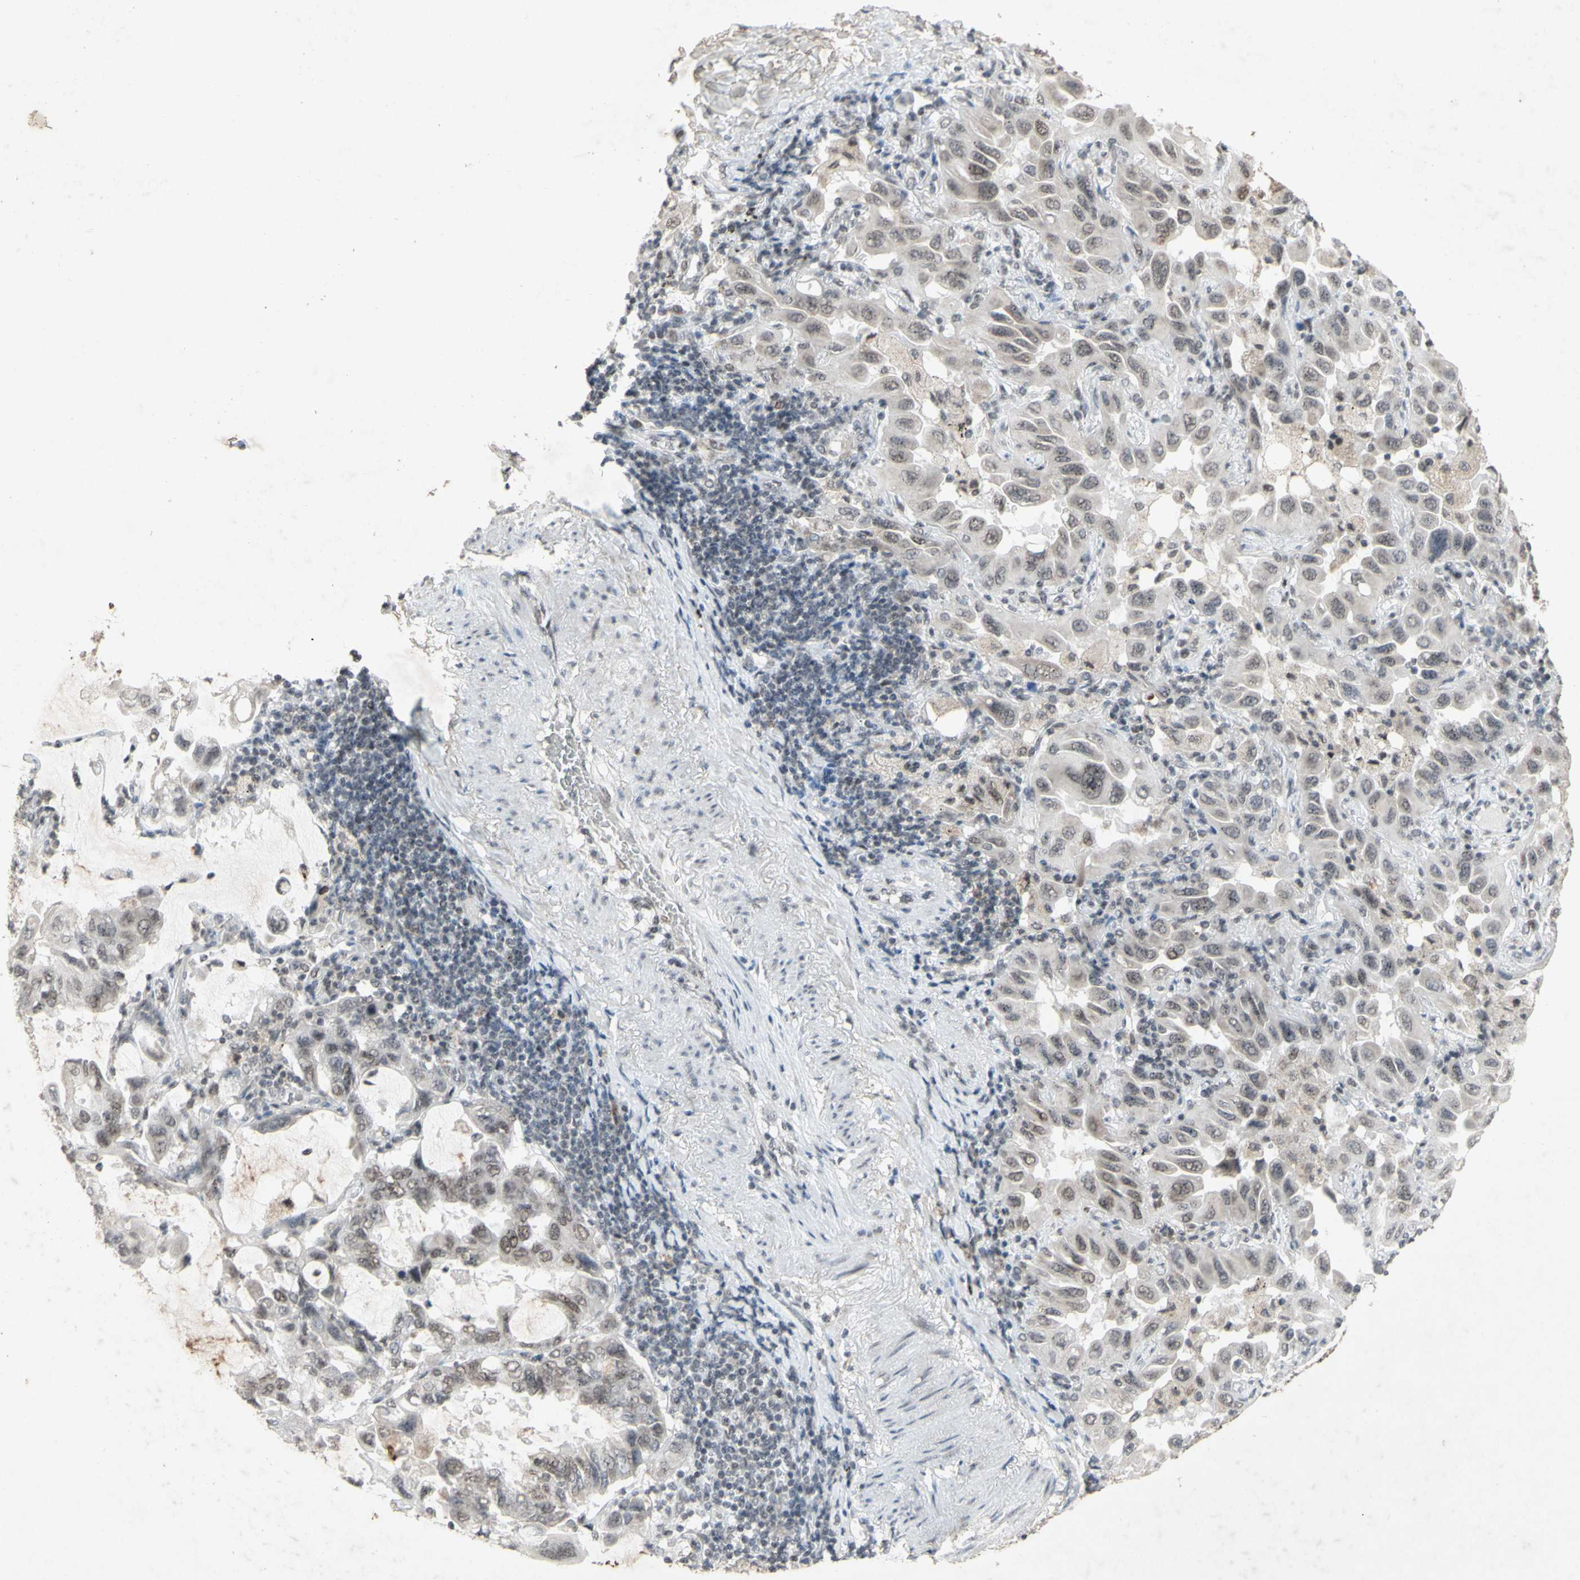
{"staining": {"intensity": "weak", "quantity": "25%-75%", "location": "nuclear"}, "tissue": "lung cancer", "cell_type": "Tumor cells", "image_type": "cancer", "snomed": [{"axis": "morphology", "description": "Adenocarcinoma, NOS"}, {"axis": "topography", "description": "Lung"}], "caption": "Immunohistochemical staining of adenocarcinoma (lung) shows low levels of weak nuclear positivity in approximately 25%-75% of tumor cells. The staining was performed using DAB, with brown indicating positive protein expression. Nuclei are stained blue with hematoxylin.", "gene": "CENPB", "patient": {"sex": "male", "age": 64}}